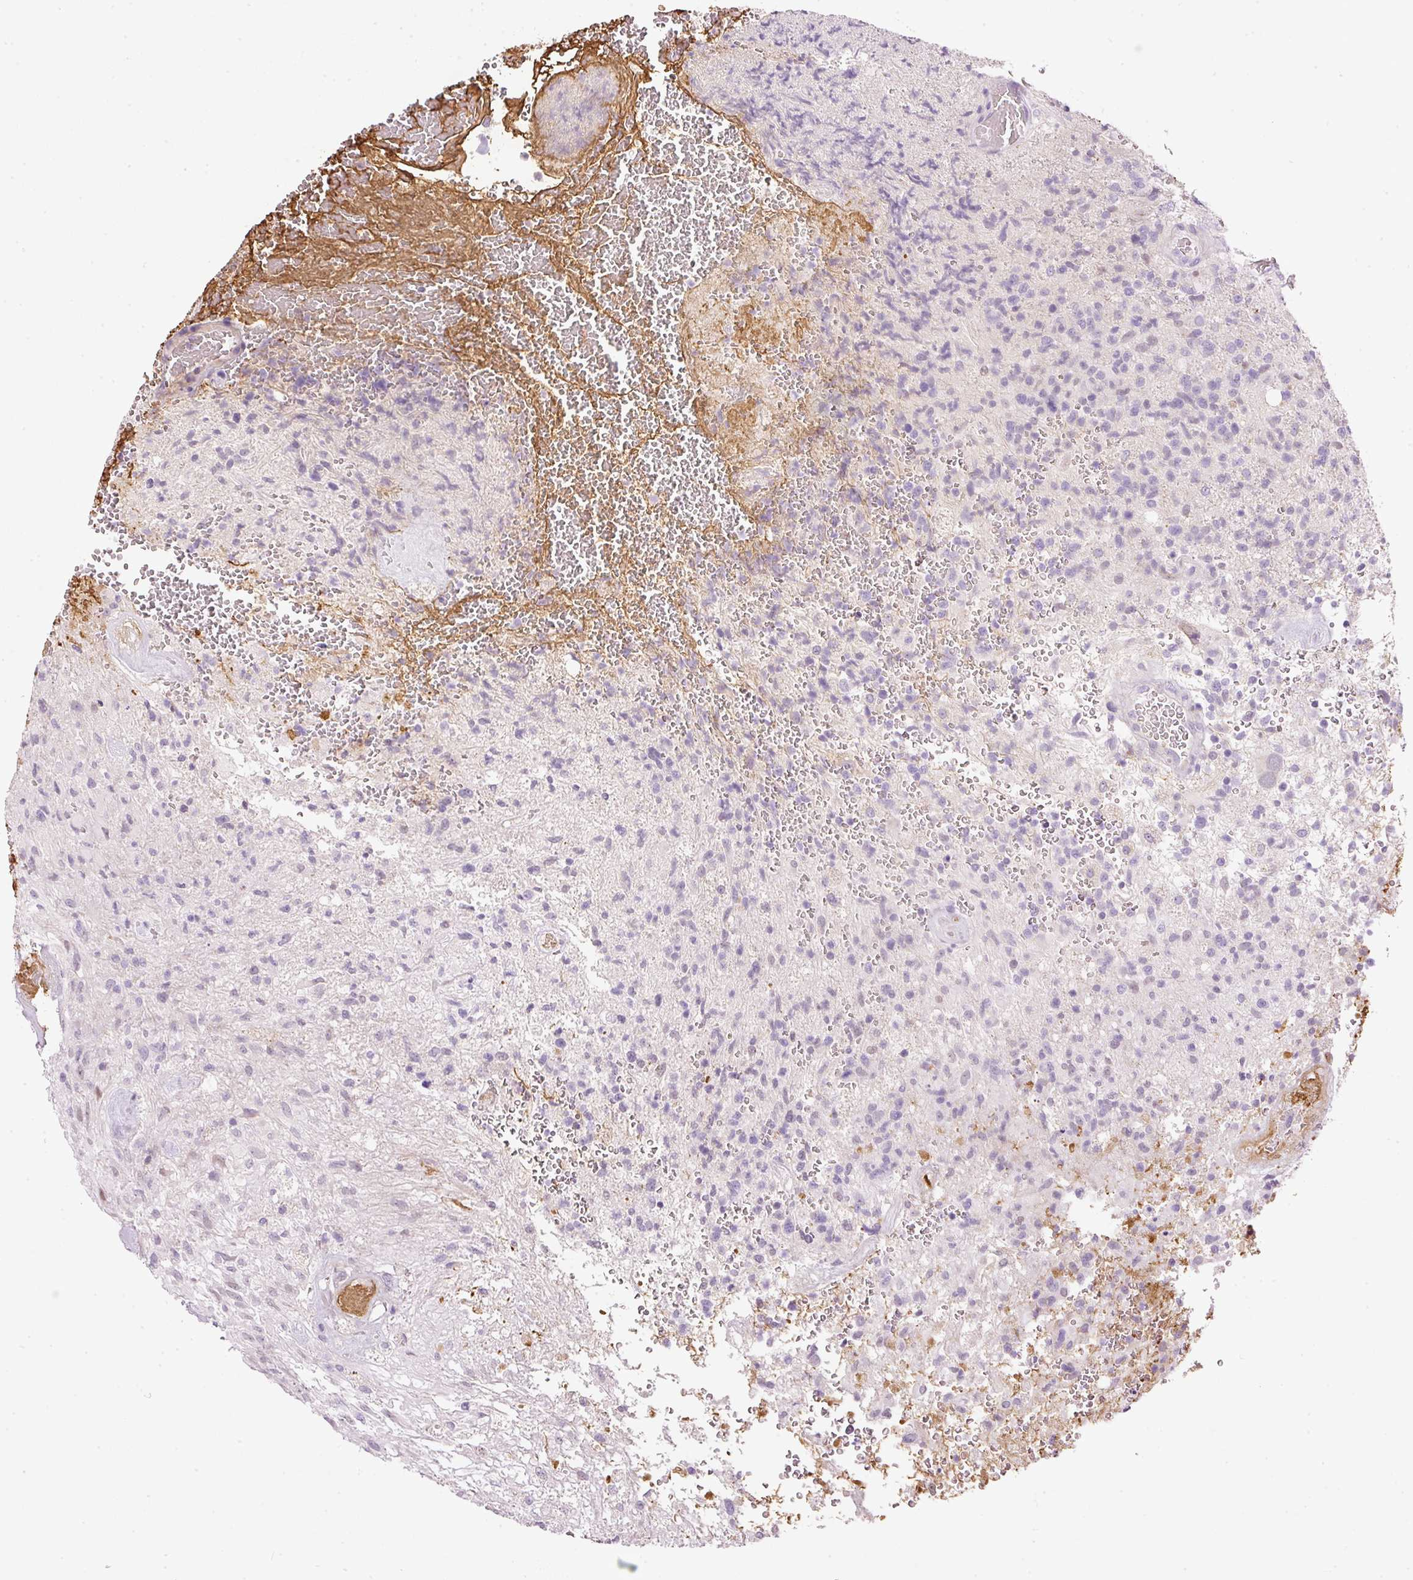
{"staining": {"intensity": "negative", "quantity": "none", "location": "none"}, "tissue": "glioma", "cell_type": "Tumor cells", "image_type": "cancer", "snomed": [{"axis": "morphology", "description": "Glioma, malignant, High grade"}, {"axis": "topography", "description": "Brain"}], "caption": "IHC image of neoplastic tissue: malignant high-grade glioma stained with DAB demonstrates no significant protein staining in tumor cells. Brightfield microscopy of IHC stained with DAB (brown) and hematoxylin (blue), captured at high magnification.", "gene": "KPNA5", "patient": {"sex": "male", "age": 56}}